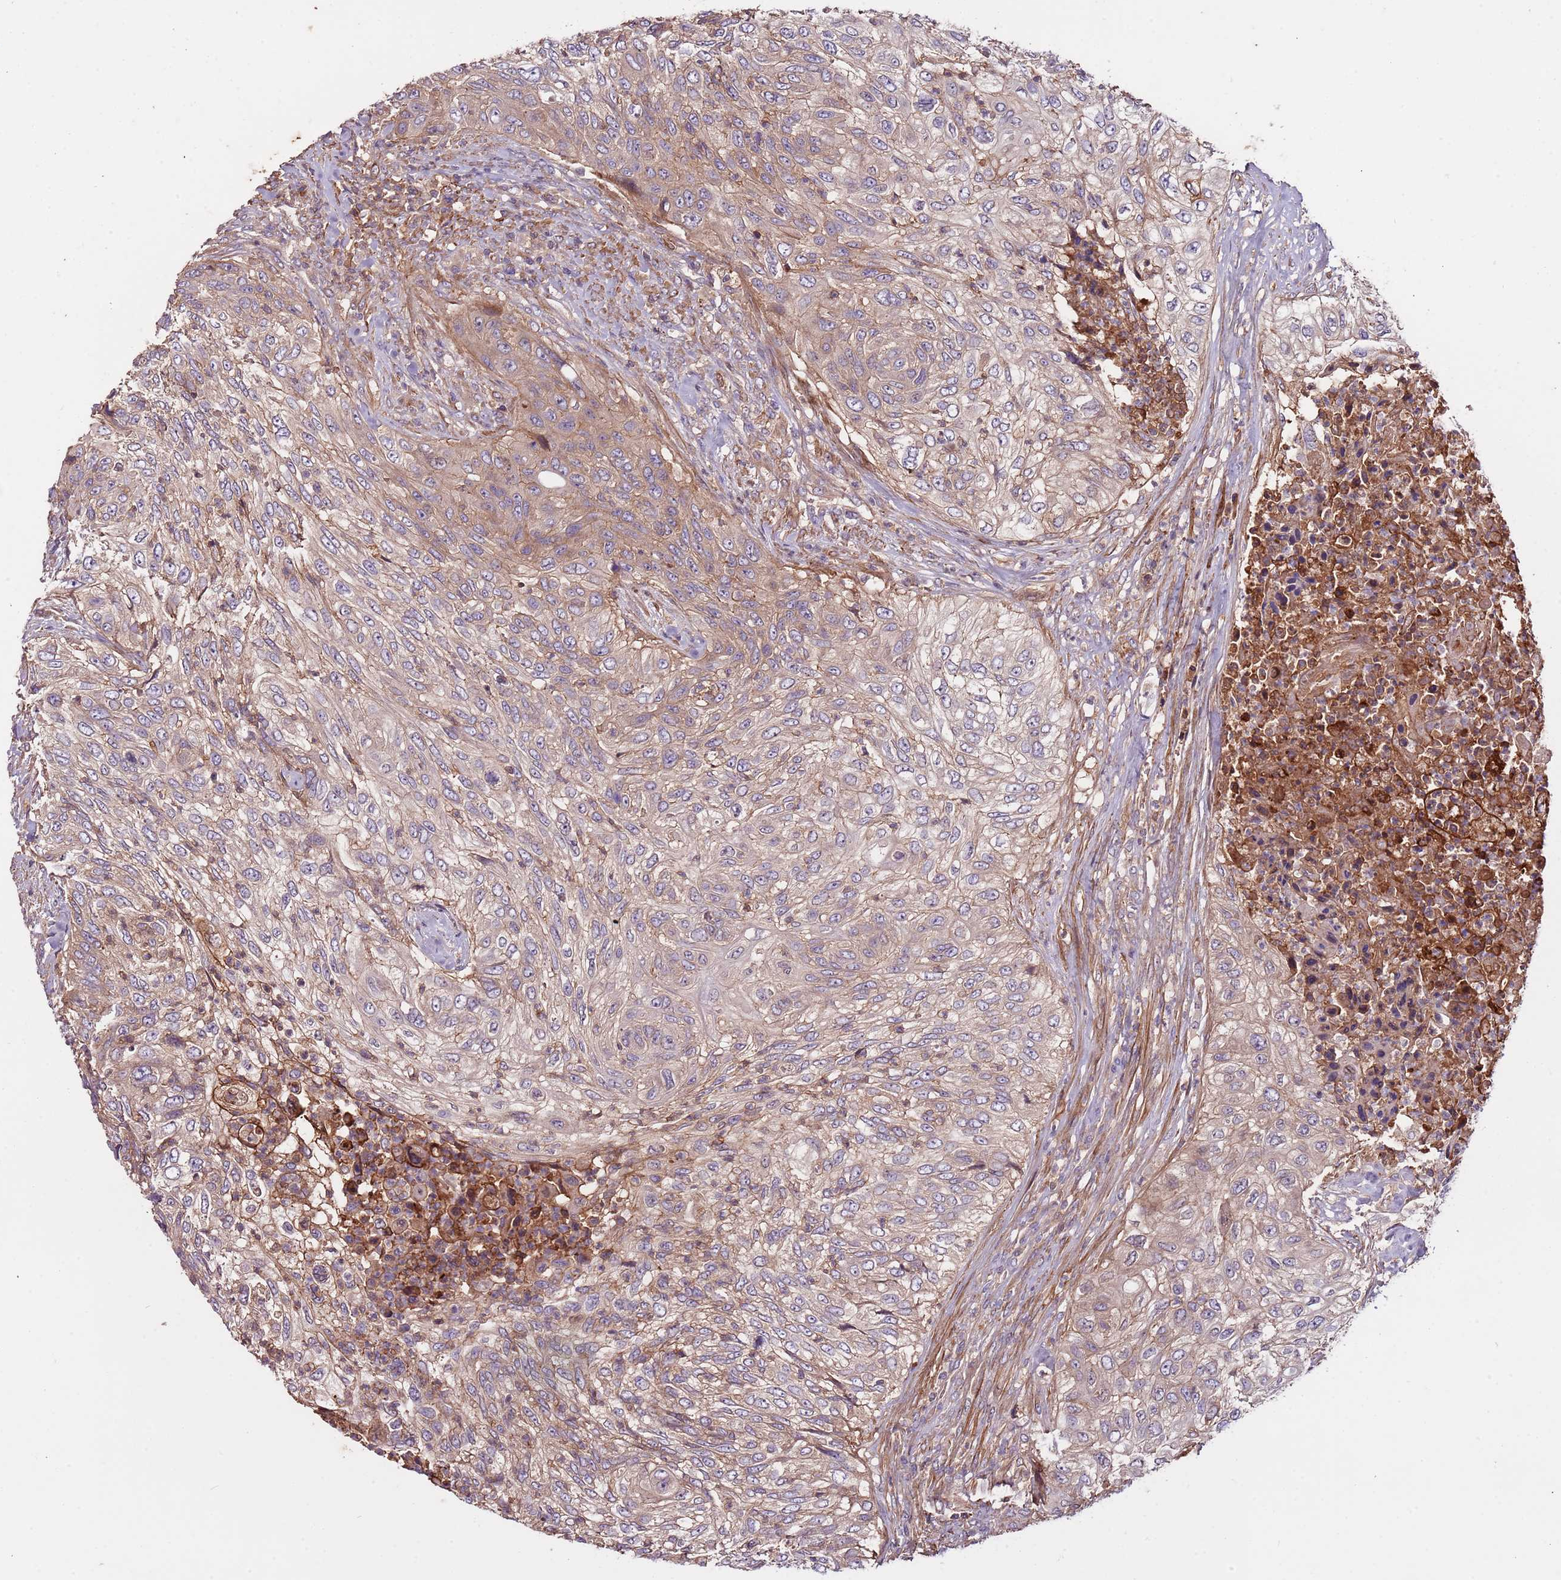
{"staining": {"intensity": "weak", "quantity": "25%-75%", "location": "cytoplasmic/membranous"}, "tissue": "urothelial cancer", "cell_type": "Tumor cells", "image_type": "cancer", "snomed": [{"axis": "morphology", "description": "Urothelial carcinoma, High grade"}, {"axis": "topography", "description": "Urinary bladder"}], "caption": "Brown immunohistochemical staining in urothelial cancer reveals weak cytoplasmic/membranous expression in approximately 25%-75% of tumor cells.", "gene": "DENR", "patient": {"sex": "female", "age": 60}}